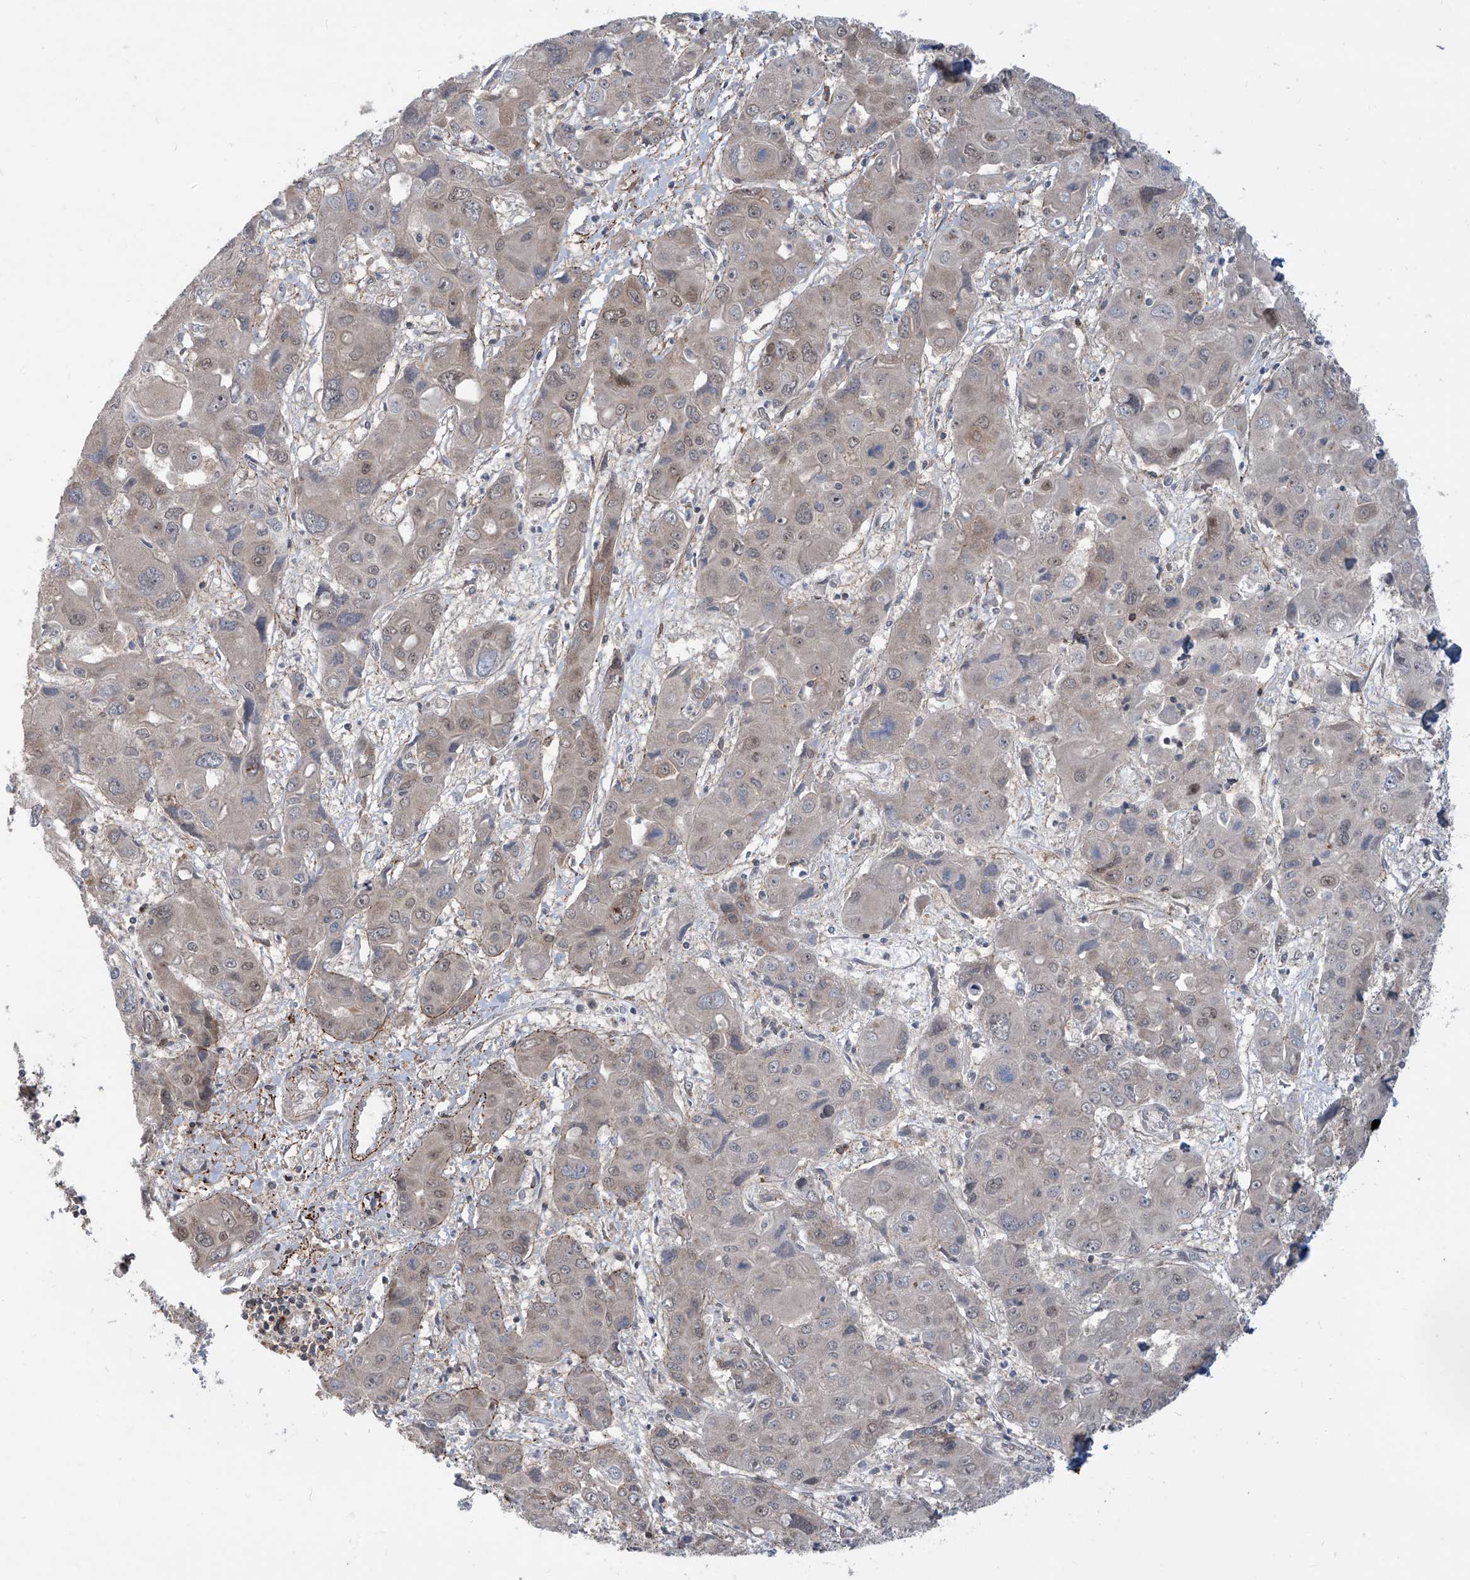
{"staining": {"intensity": "weak", "quantity": "<25%", "location": "nuclear"}, "tissue": "liver cancer", "cell_type": "Tumor cells", "image_type": "cancer", "snomed": [{"axis": "morphology", "description": "Cholangiocarcinoma"}, {"axis": "topography", "description": "Liver"}], "caption": "An IHC histopathology image of liver cholangiocarcinoma is shown. There is no staining in tumor cells of liver cholangiocarcinoma.", "gene": "LAGE3", "patient": {"sex": "male", "age": 67}}